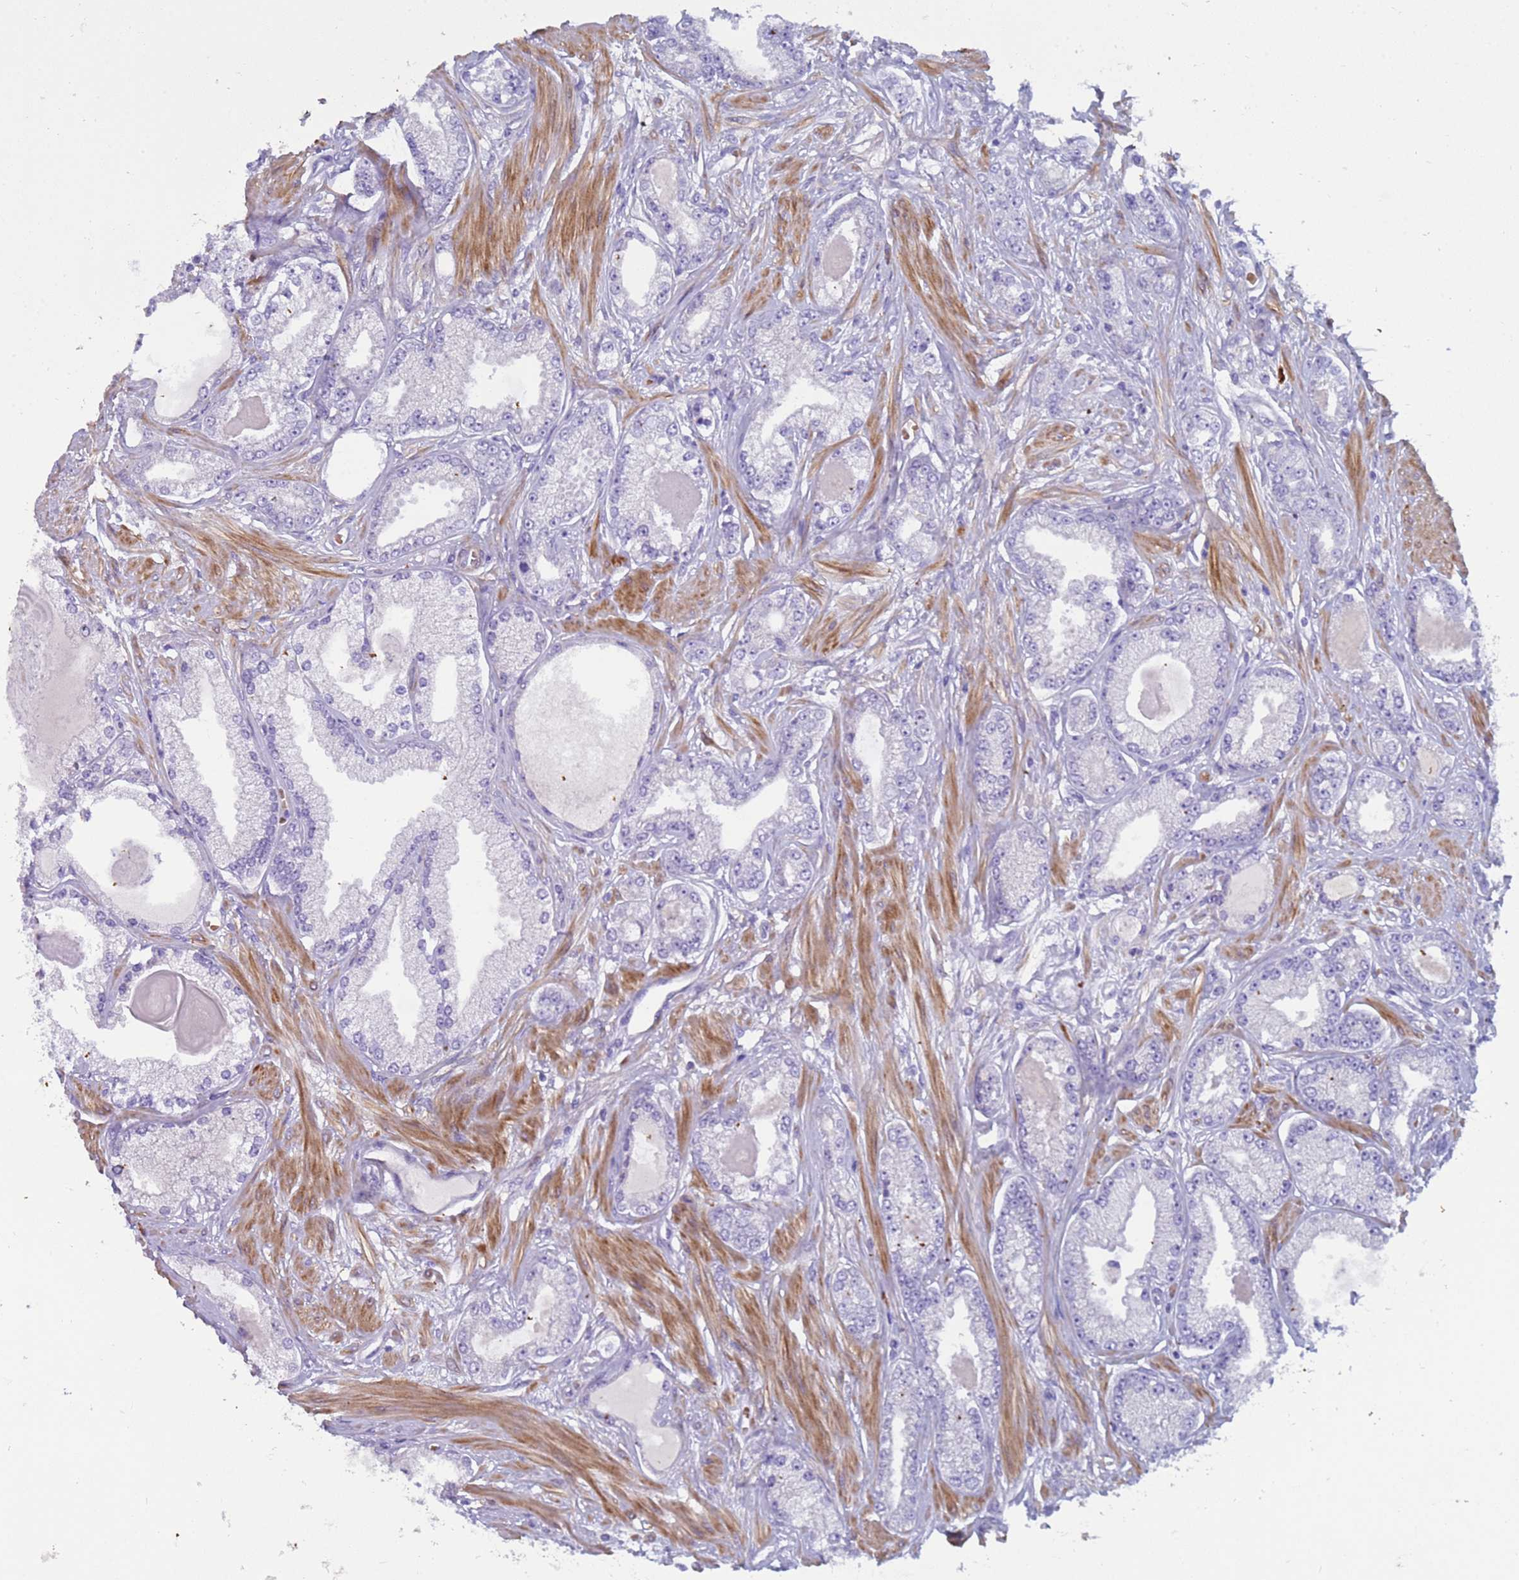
{"staining": {"intensity": "negative", "quantity": "none", "location": "none"}, "tissue": "prostate cancer", "cell_type": "Tumor cells", "image_type": "cancer", "snomed": [{"axis": "morphology", "description": "Adenocarcinoma, Low grade"}, {"axis": "topography", "description": "Prostate"}], "caption": "Tumor cells are negative for brown protein staining in prostate cancer.", "gene": "KBTBD3", "patient": {"sex": "male", "age": 64}}